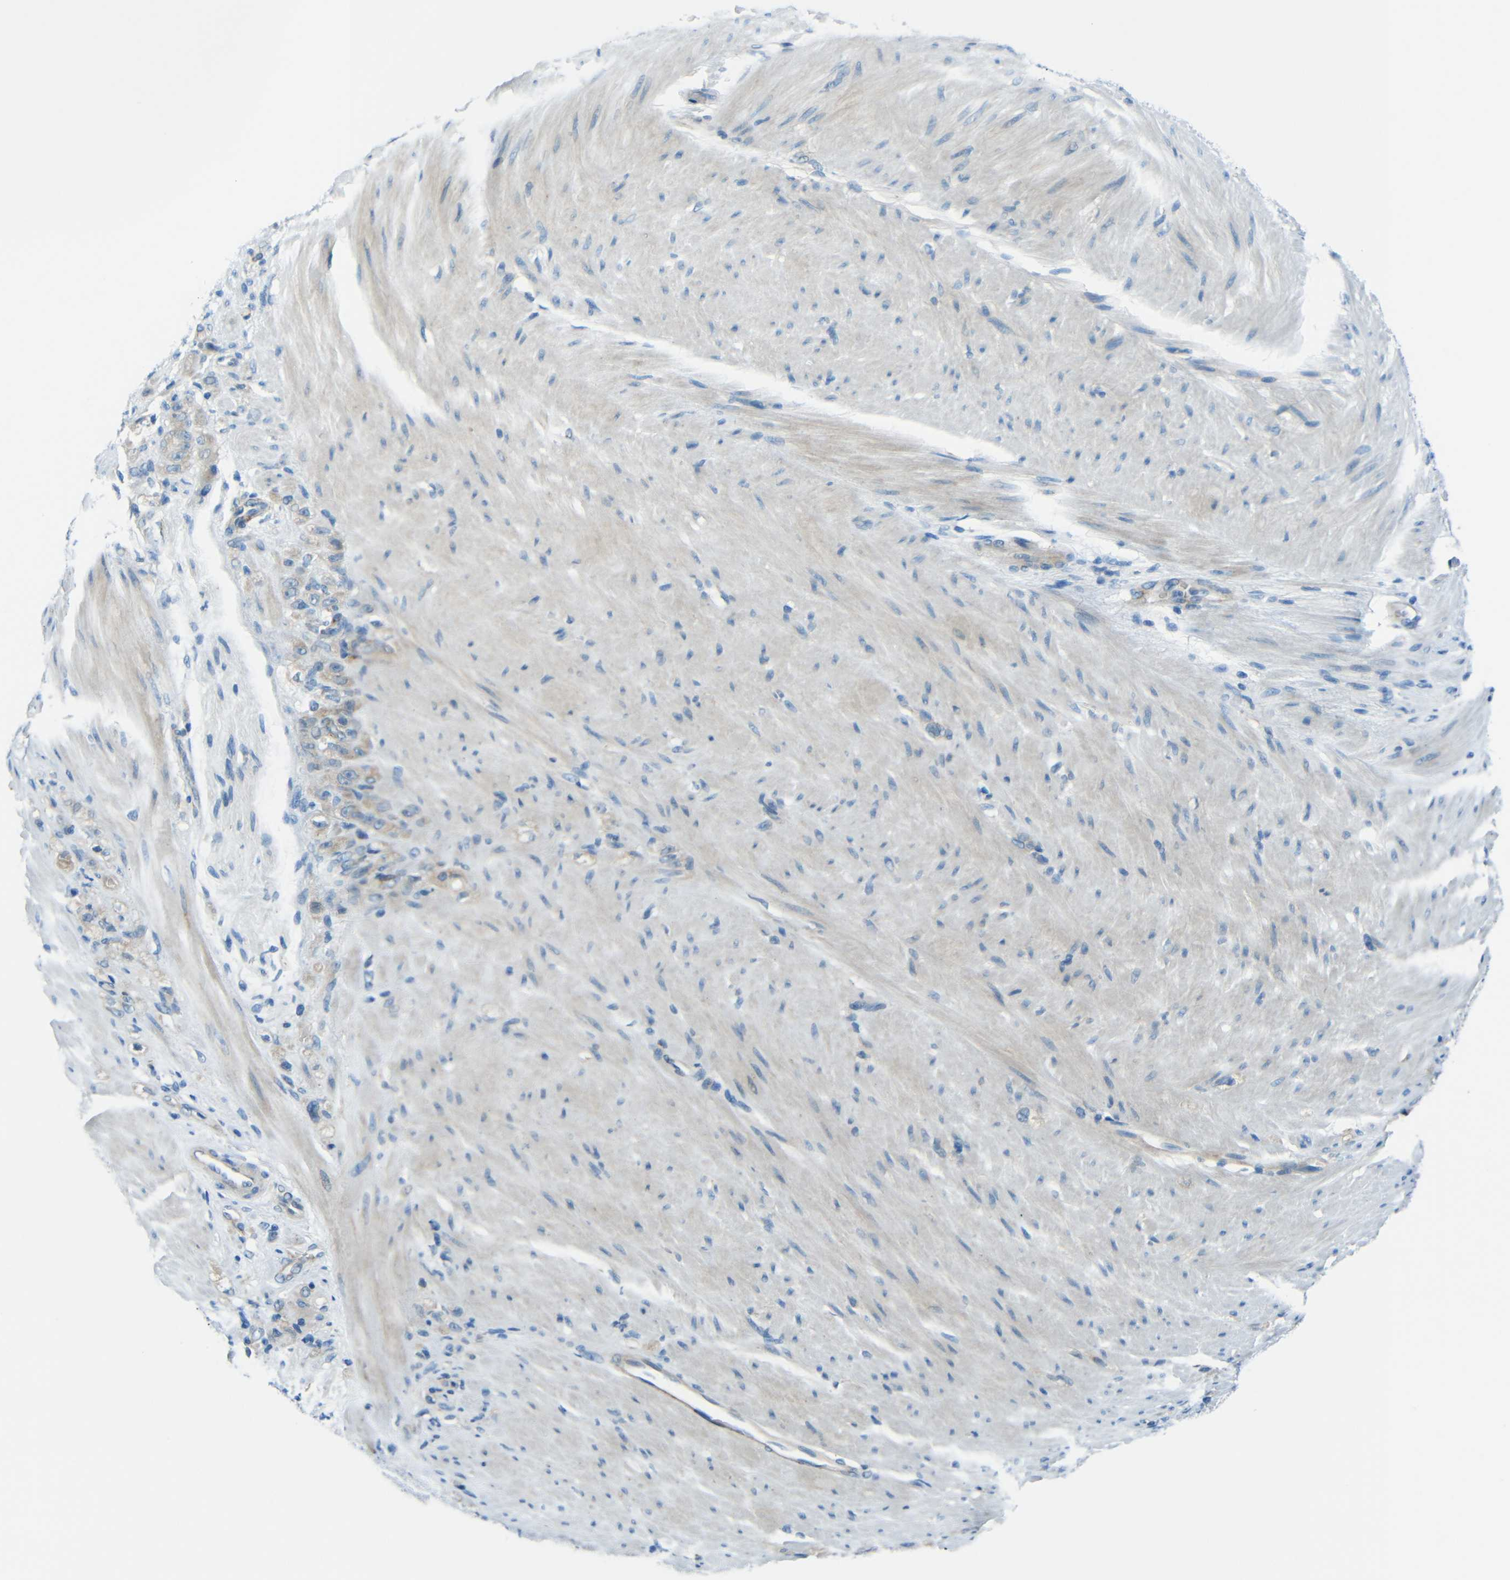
{"staining": {"intensity": "weak", "quantity": "25%-75%", "location": "cytoplasmic/membranous"}, "tissue": "stomach cancer", "cell_type": "Tumor cells", "image_type": "cancer", "snomed": [{"axis": "morphology", "description": "Adenocarcinoma, NOS"}, {"axis": "topography", "description": "Stomach"}], "caption": "Brown immunohistochemical staining in human stomach adenocarcinoma displays weak cytoplasmic/membranous positivity in approximately 25%-75% of tumor cells. (DAB IHC with brightfield microscopy, high magnification).", "gene": "CYP26B1", "patient": {"sex": "male", "age": 82}}